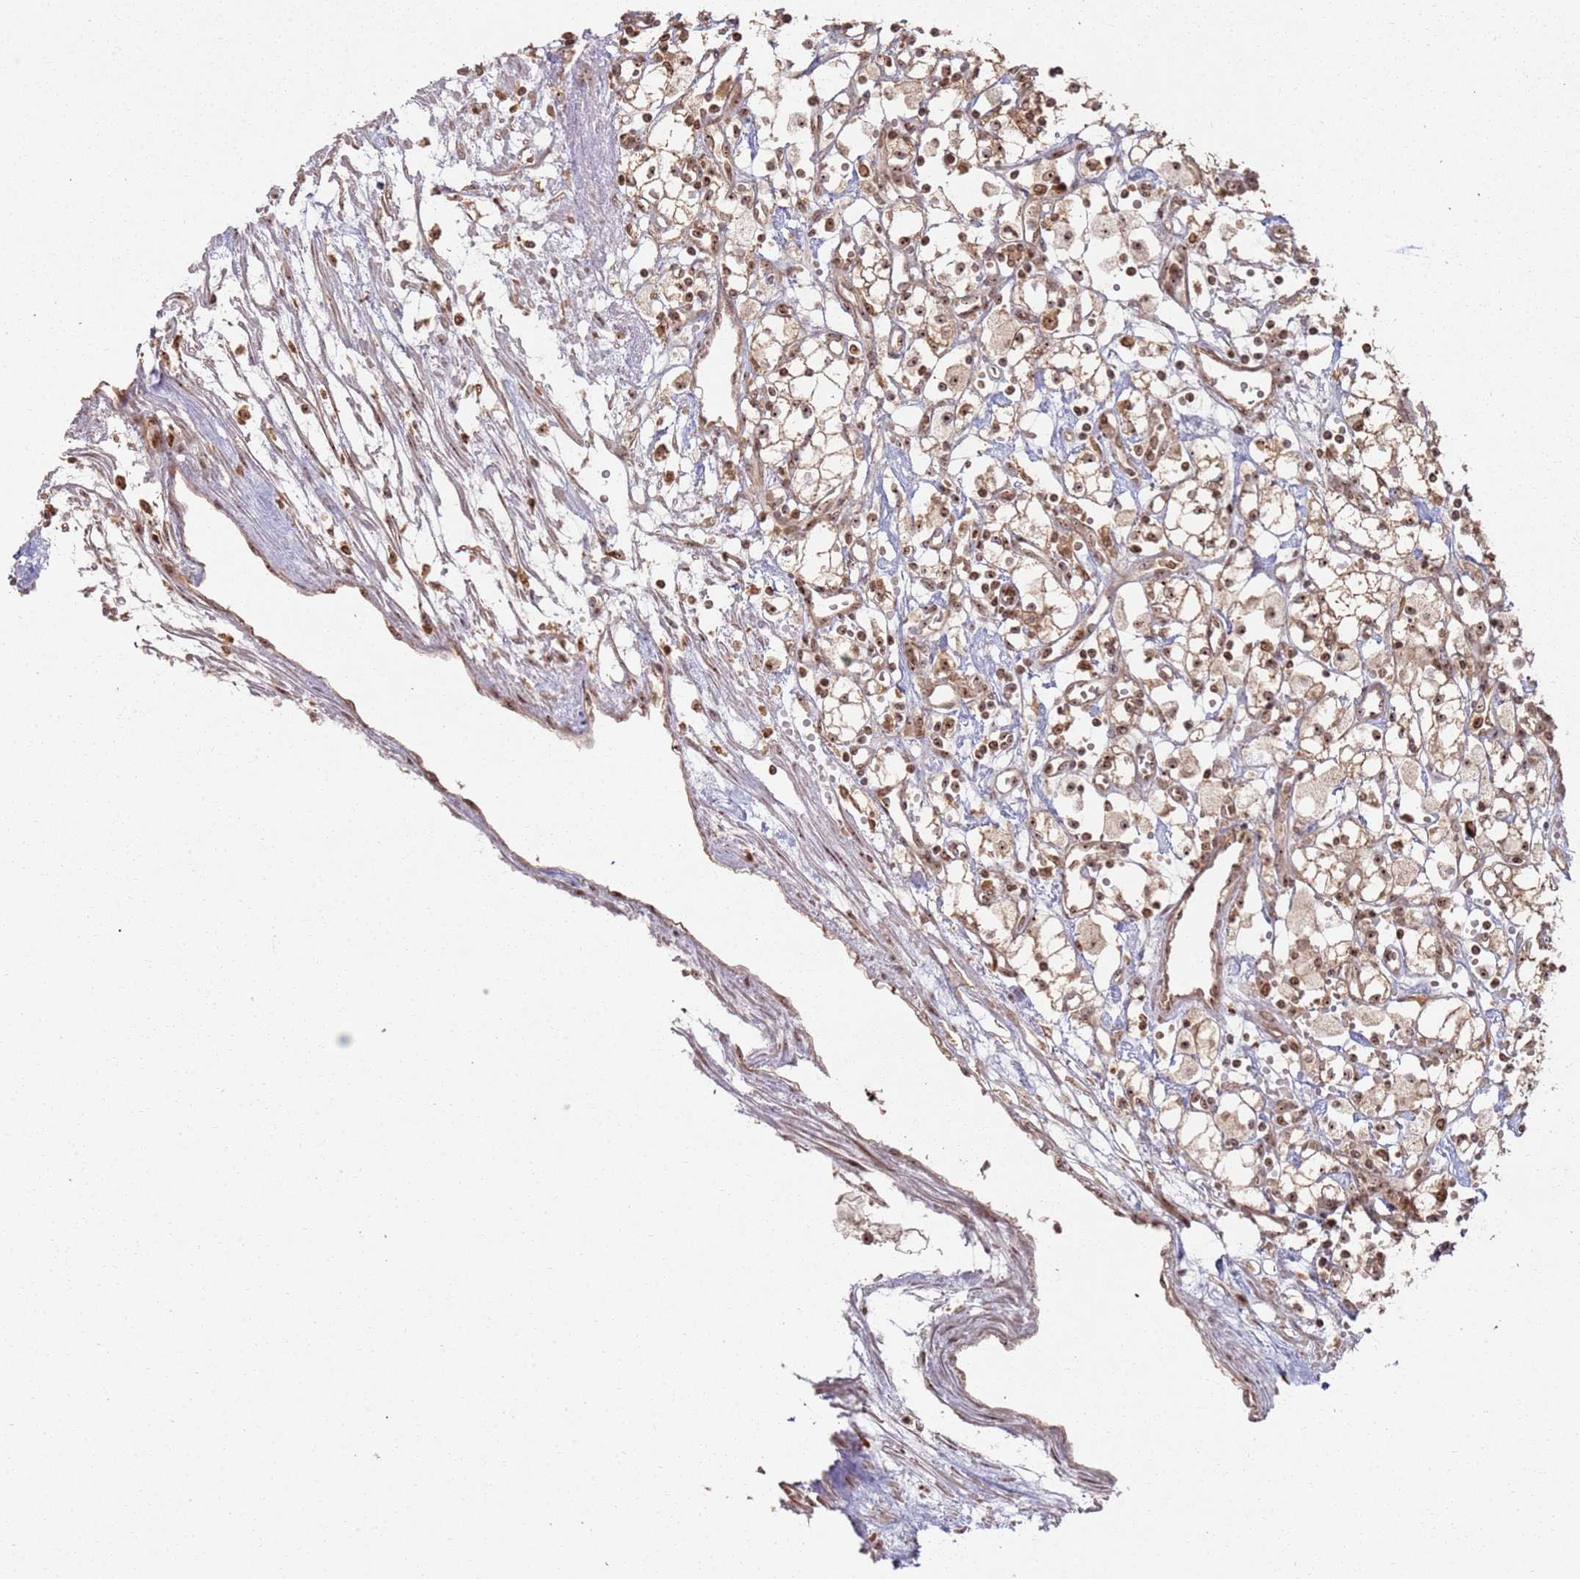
{"staining": {"intensity": "moderate", "quantity": ">75%", "location": "cytoplasmic/membranous,nuclear"}, "tissue": "renal cancer", "cell_type": "Tumor cells", "image_type": "cancer", "snomed": [{"axis": "morphology", "description": "Adenocarcinoma, NOS"}, {"axis": "topography", "description": "Kidney"}], "caption": "A brown stain highlights moderate cytoplasmic/membranous and nuclear positivity of a protein in renal cancer (adenocarcinoma) tumor cells. (DAB IHC with brightfield microscopy, high magnification).", "gene": "UTP11", "patient": {"sex": "male", "age": 59}}